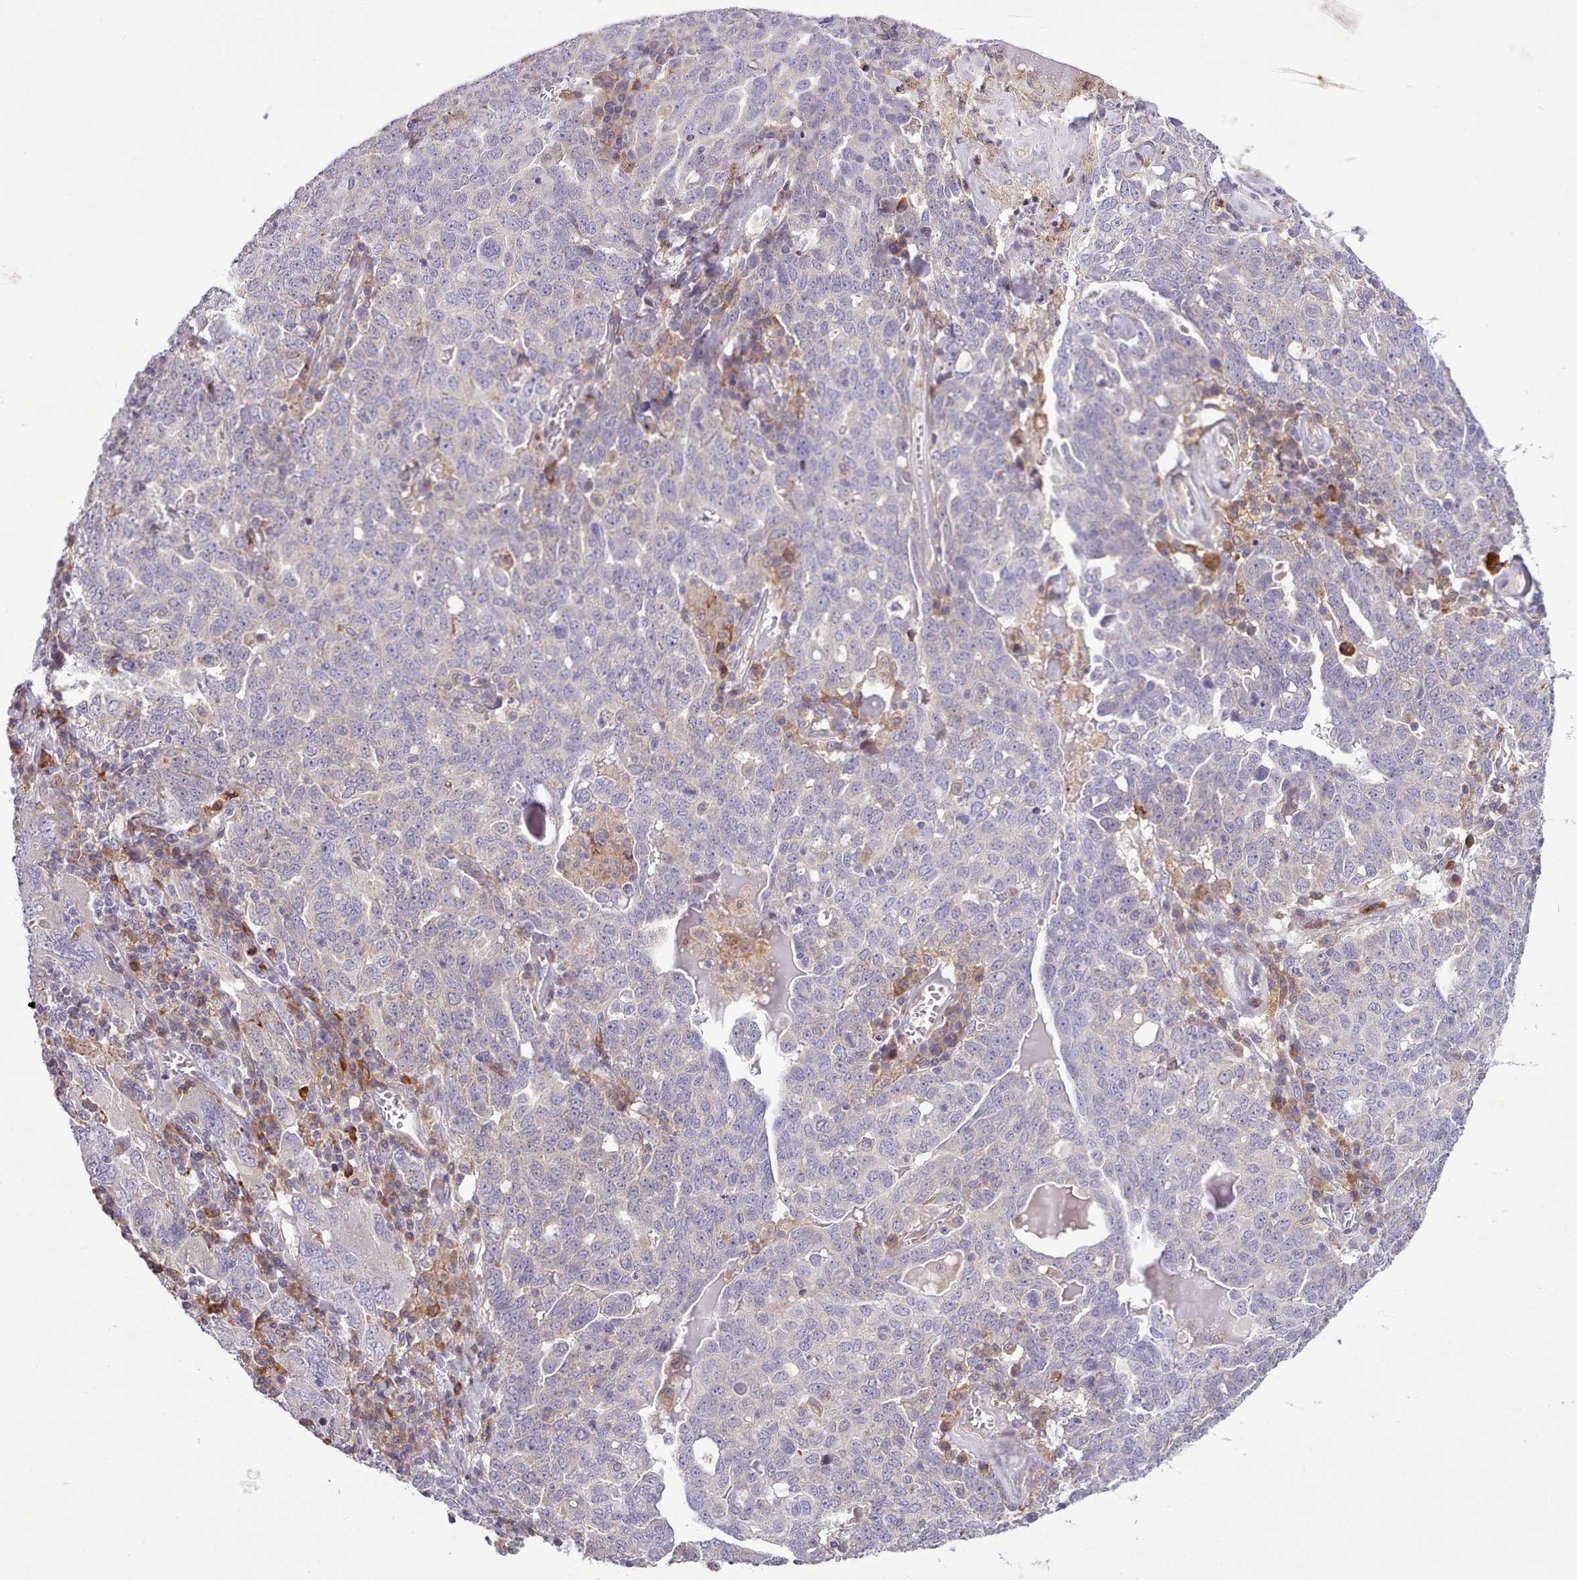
{"staining": {"intensity": "negative", "quantity": "none", "location": "none"}, "tissue": "ovarian cancer", "cell_type": "Tumor cells", "image_type": "cancer", "snomed": [{"axis": "morphology", "description": "Carcinoma, endometroid"}, {"axis": "topography", "description": "Ovary"}], "caption": "Micrograph shows no significant protein positivity in tumor cells of ovarian endometroid carcinoma.", "gene": "FAM83E", "patient": {"sex": "female", "age": 62}}